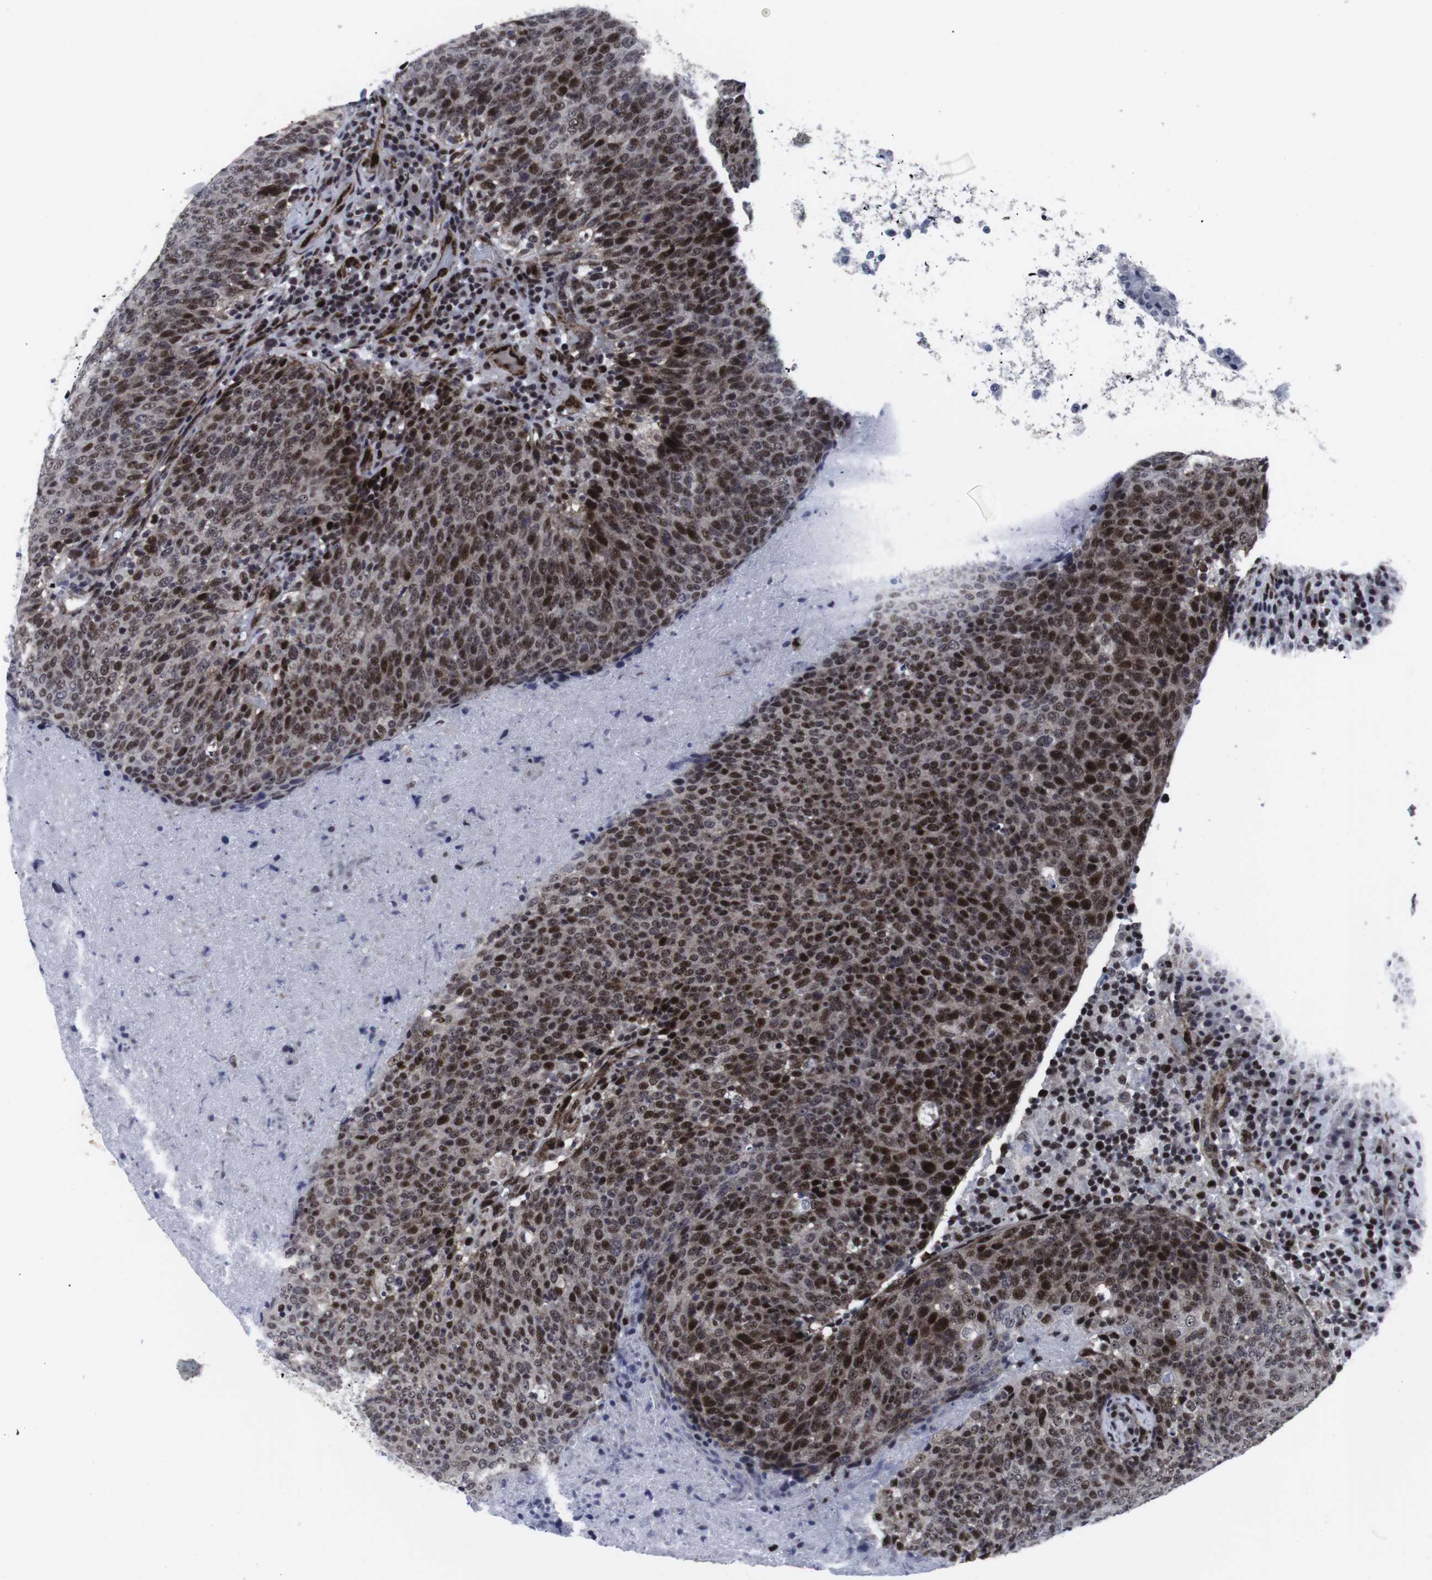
{"staining": {"intensity": "strong", "quantity": ">75%", "location": "nuclear"}, "tissue": "head and neck cancer", "cell_type": "Tumor cells", "image_type": "cancer", "snomed": [{"axis": "morphology", "description": "Squamous cell carcinoma, NOS"}, {"axis": "morphology", "description": "Squamous cell carcinoma, metastatic, NOS"}, {"axis": "topography", "description": "Lymph node"}, {"axis": "topography", "description": "Head-Neck"}], "caption": "A brown stain shows strong nuclear positivity of a protein in head and neck cancer tumor cells.", "gene": "MLH1", "patient": {"sex": "male", "age": 62}}